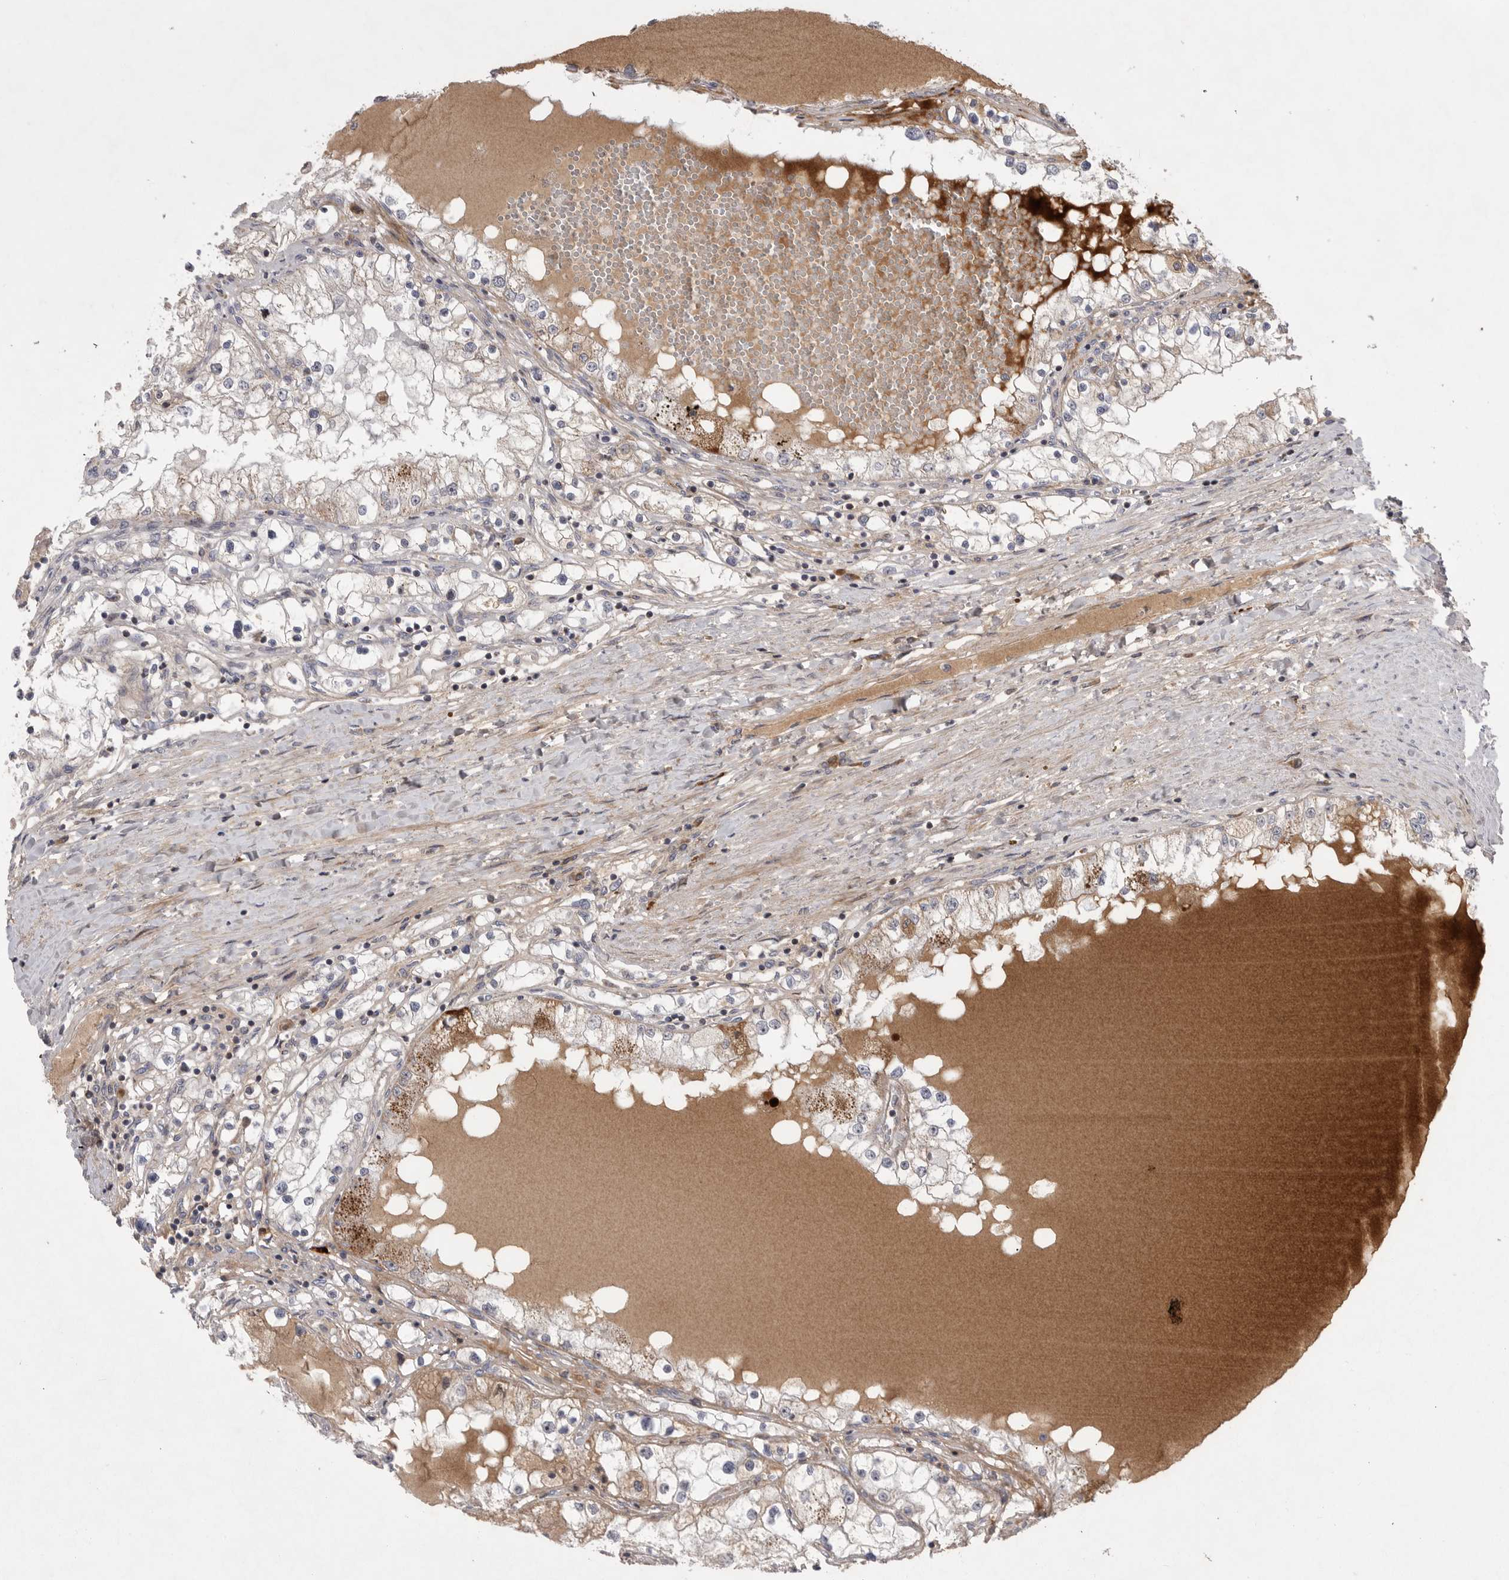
{"staining": {"intensity": "weak", "quantity": "25%-75%", "location": "cytoplasmic/membranous"}, "tissue": "renal cancer", "cell_type": "Tumor cells", "image_type": "cancer", "snomed": [{"axis": "morphology", "description": "Adenocarcinoma, NOS"}, {"axis": "topography", "description": "Kidney"}], "caption": "Brown immunohistochemical staining in renal adenocarcinoma displays weak cytoplasmic/membranous expression in approximately 25%-75% of tumor cells. Nuclei are stained in blue.", "gene": "KYAT3", "patient": {"sex": "male", "age": 68}}